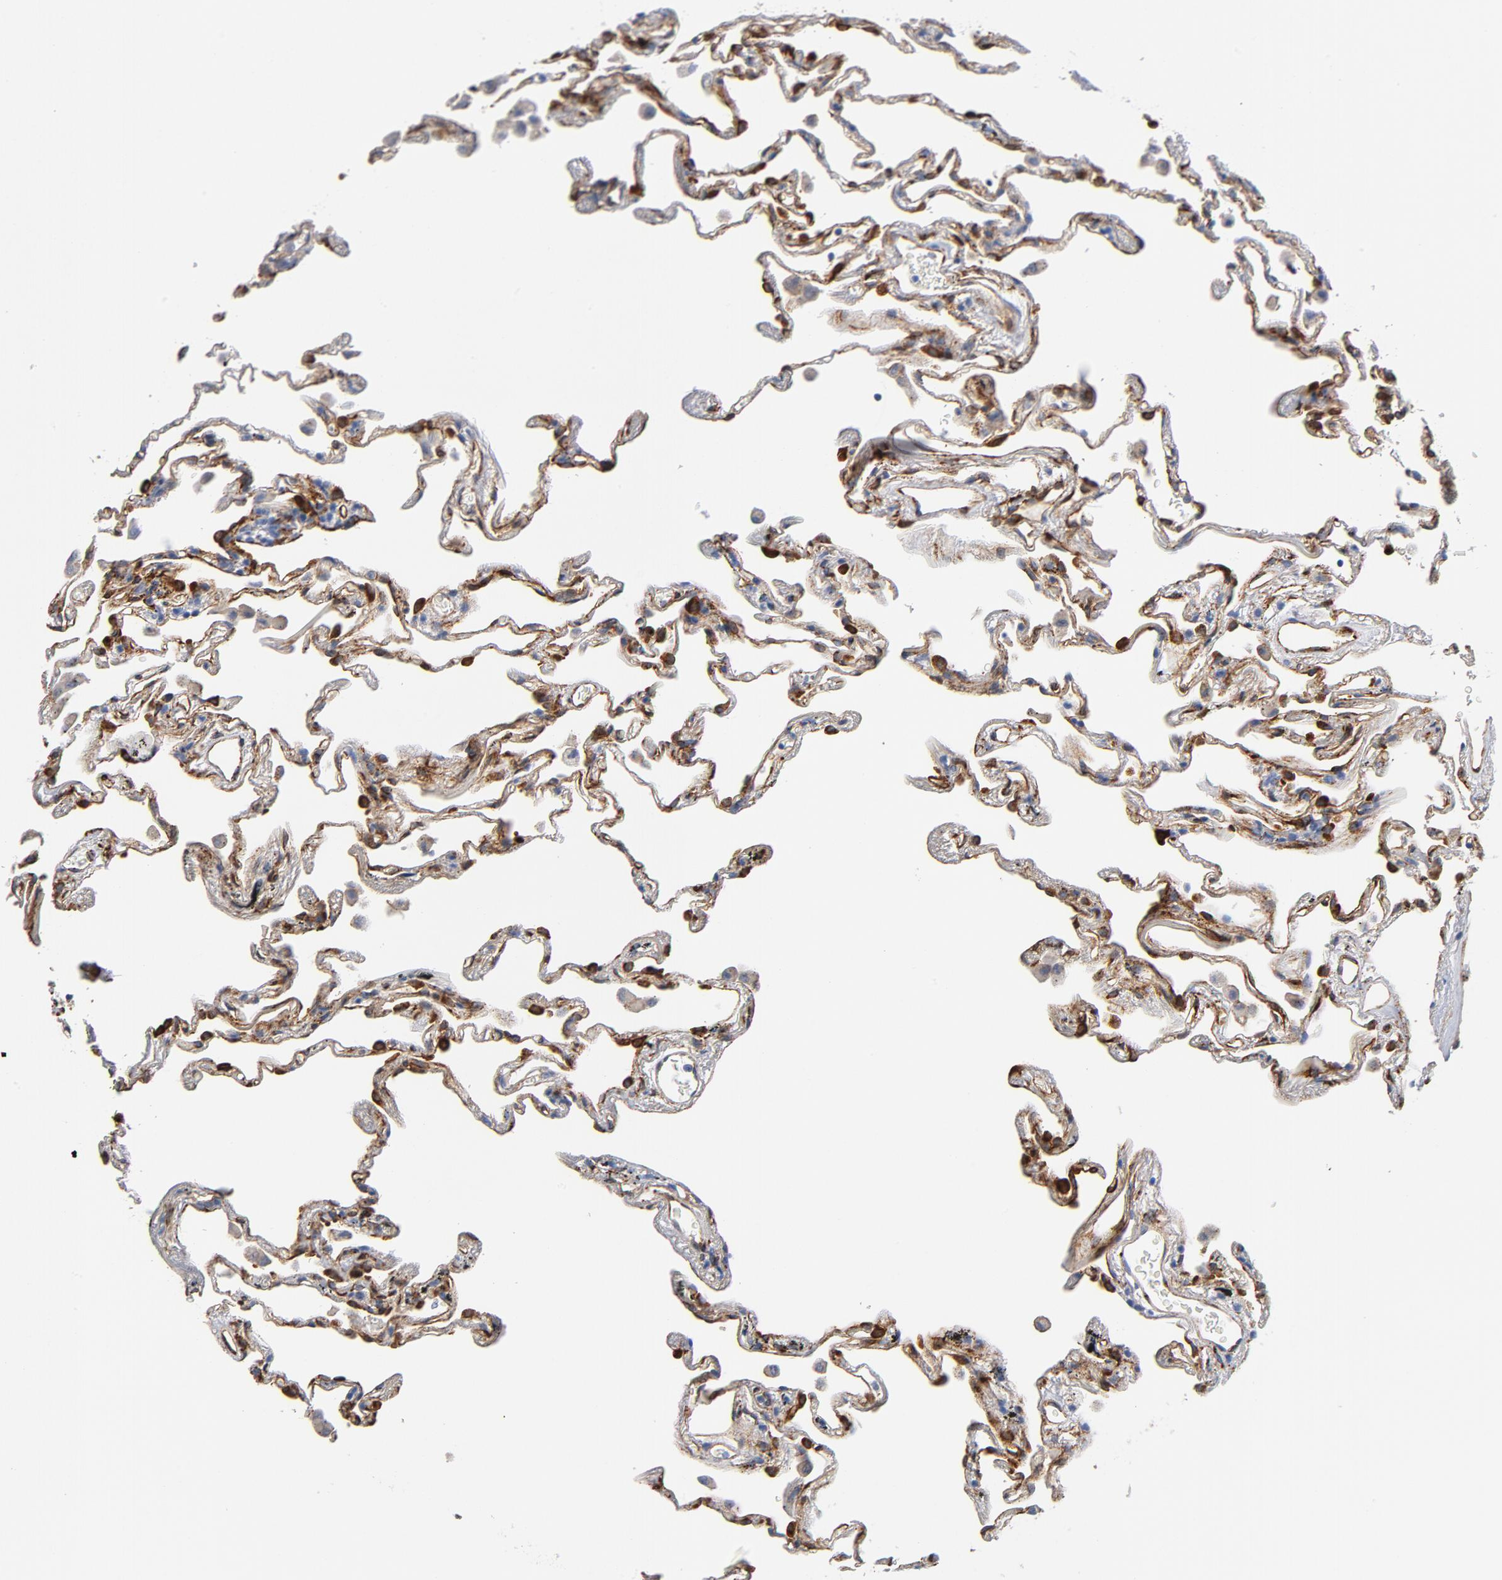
{"staining": {"intensity": "strong", "quantity": ">75%", "location": "cytoplasmic/membranous"}, "tissue": "lung", "cell_type": "Alveolar cells", "image_type": "normal", "snomed": [{"axis": "morphology", "description": "Normal tissue, NOS"}, {"axis": "morphology", "description": "Inflammation, NOS"}, {"axis": "topography", "description": "Lung"}], "caption": "Strong cytoplasmic/membranous protein expression is appreciated in about >75% of alveolar cells in lung.", "gene": "SERPINH1", "patient": {"sex": "male", "age": 69}}